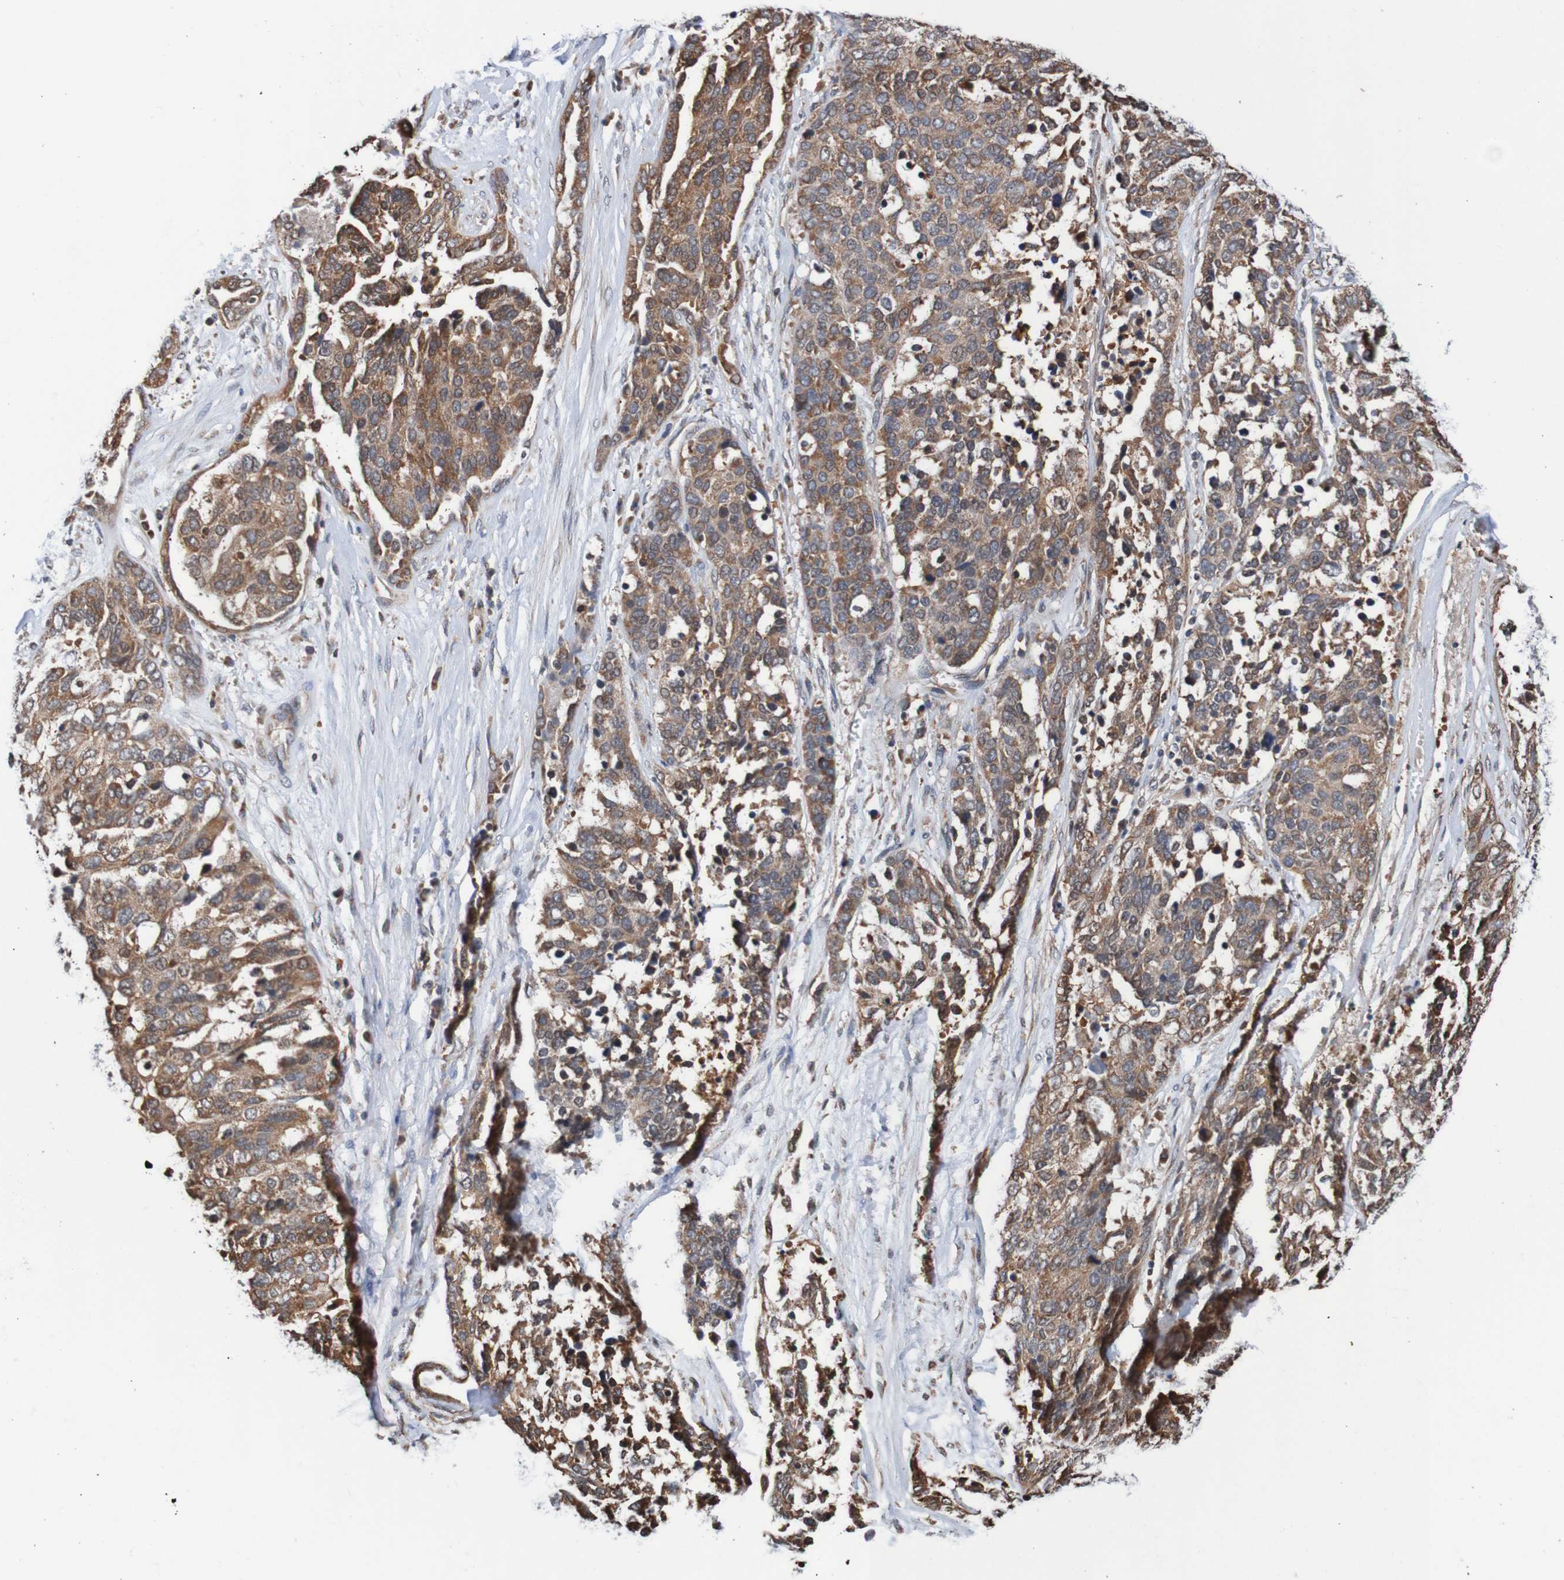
{"staining": {"intensity": "moderate", "quantity": ">75%", "location": "cytoplasmic/membranous"}, "tissue": "ovarian cancer", "cell_type": "Tumor cells", "image_type": "cancer", "snomed": [{"axis": "morphology", "description": "Cystadenocarcinoma, serous, NOS"}, {"axis": "topography", "description": "Ovary"}], "caption": "Protein staining of ovarian cancer (serous cystadenocarcinoma) tissue demonstrates moderate cytoplasmic/membranous staining in approximately >75% of tumor cells.", "gene": "AXIN1", "patient": {"sex": "female", "age": 44}}